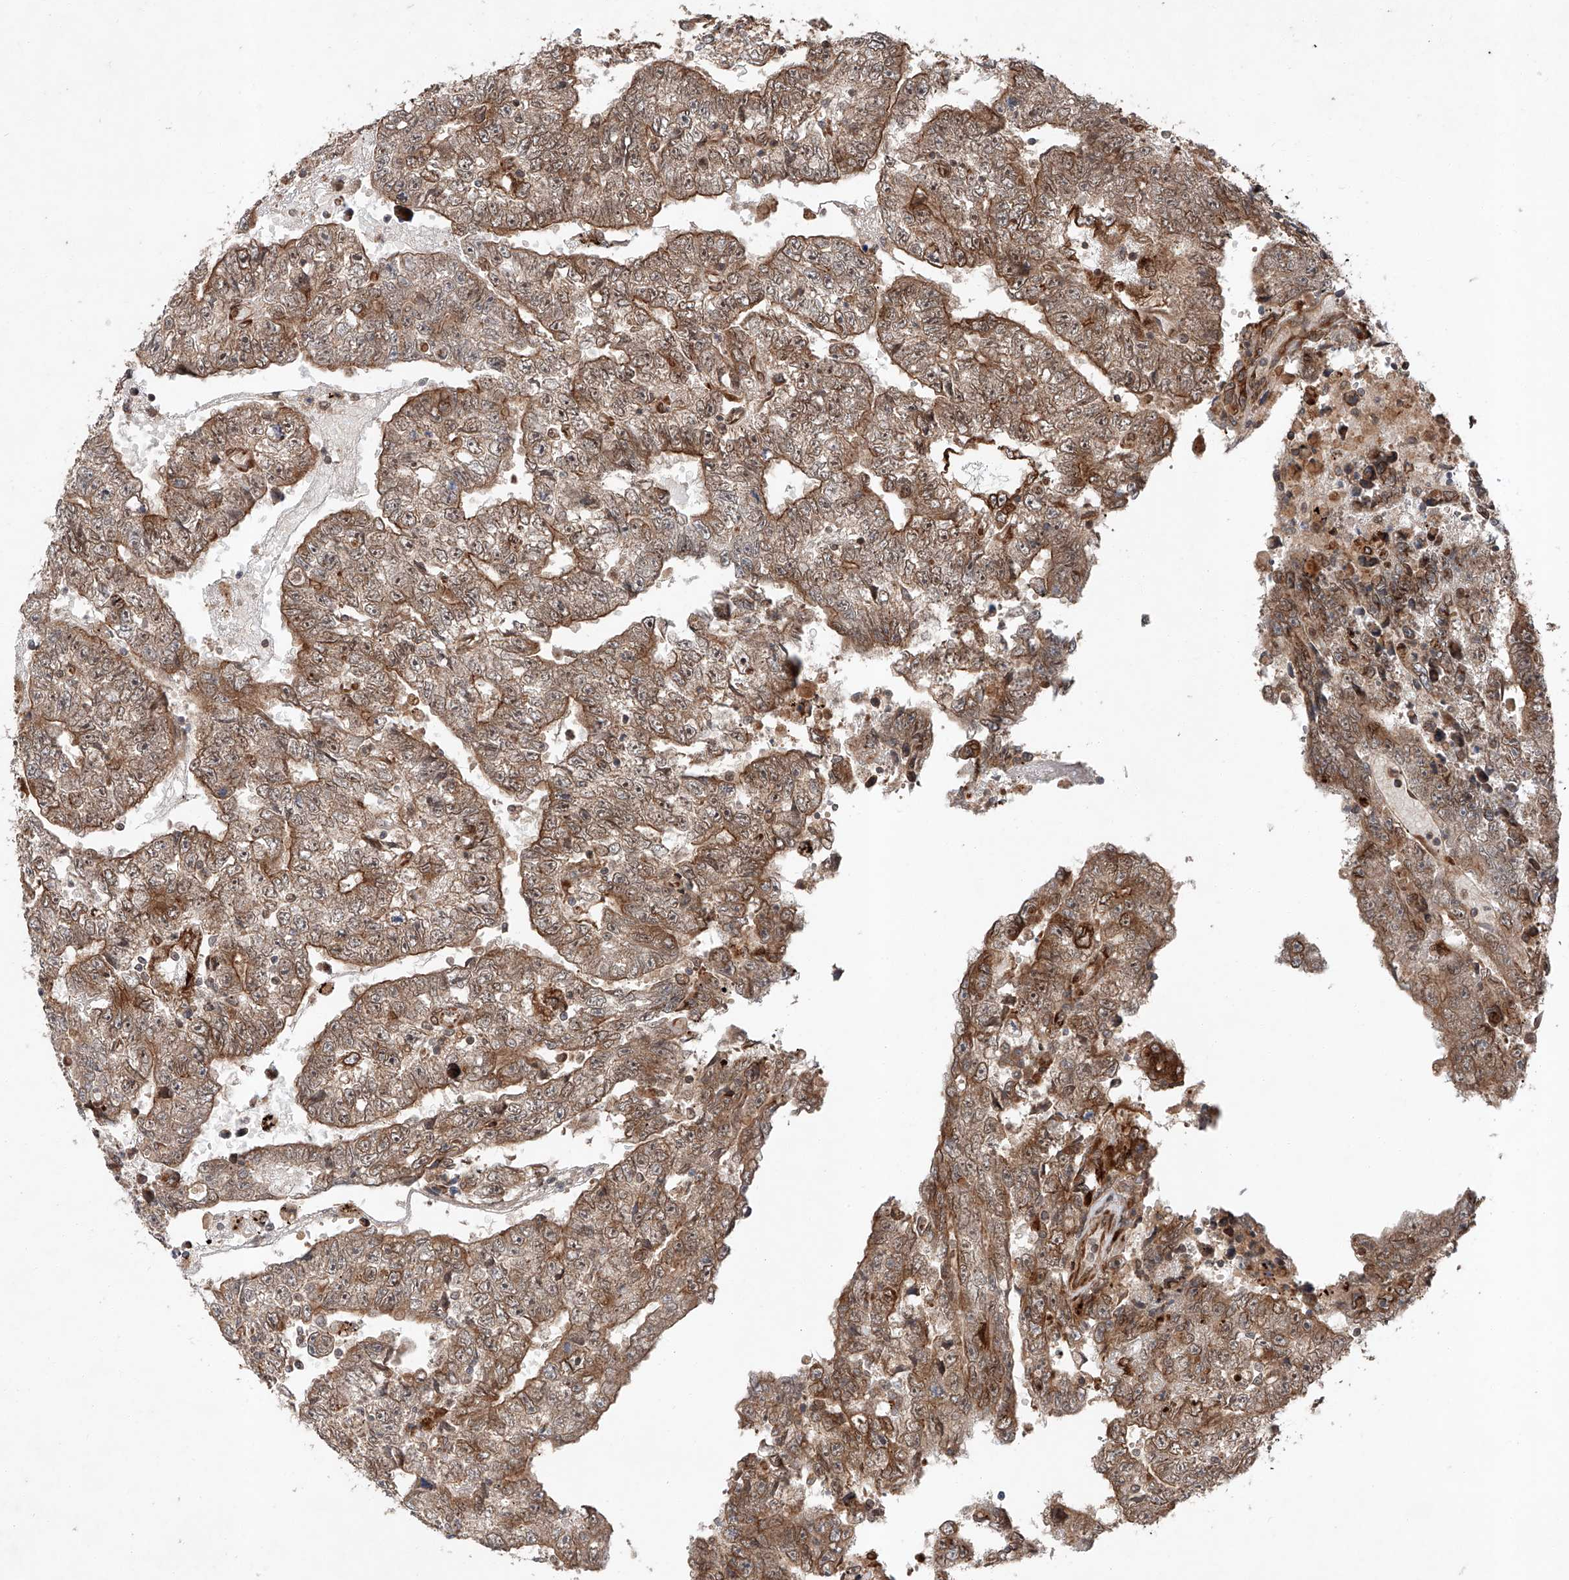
{"staining": {"intensity": "moderate", "quantity": ">75%", "location": "cytoplasmic/membranous"}, "tissue": "testis cancer", "cell_type": "Tumor cells", "image_type": "cancer", "snomed": [{"axis": "morphology", "description": "Carcinoma, Embryonal, NOS"}, {"axis": "topography", "description": "Testis"}], "caption": "Brown immunohistochemical staining in human testis cancer (embryonal carcinoma) demonstrates moderate cytoplasmic/membranous positivity in about >75% of tumor cells.", "gene": "ZFP28", "patient": {"sex": "male", "age": 25}}